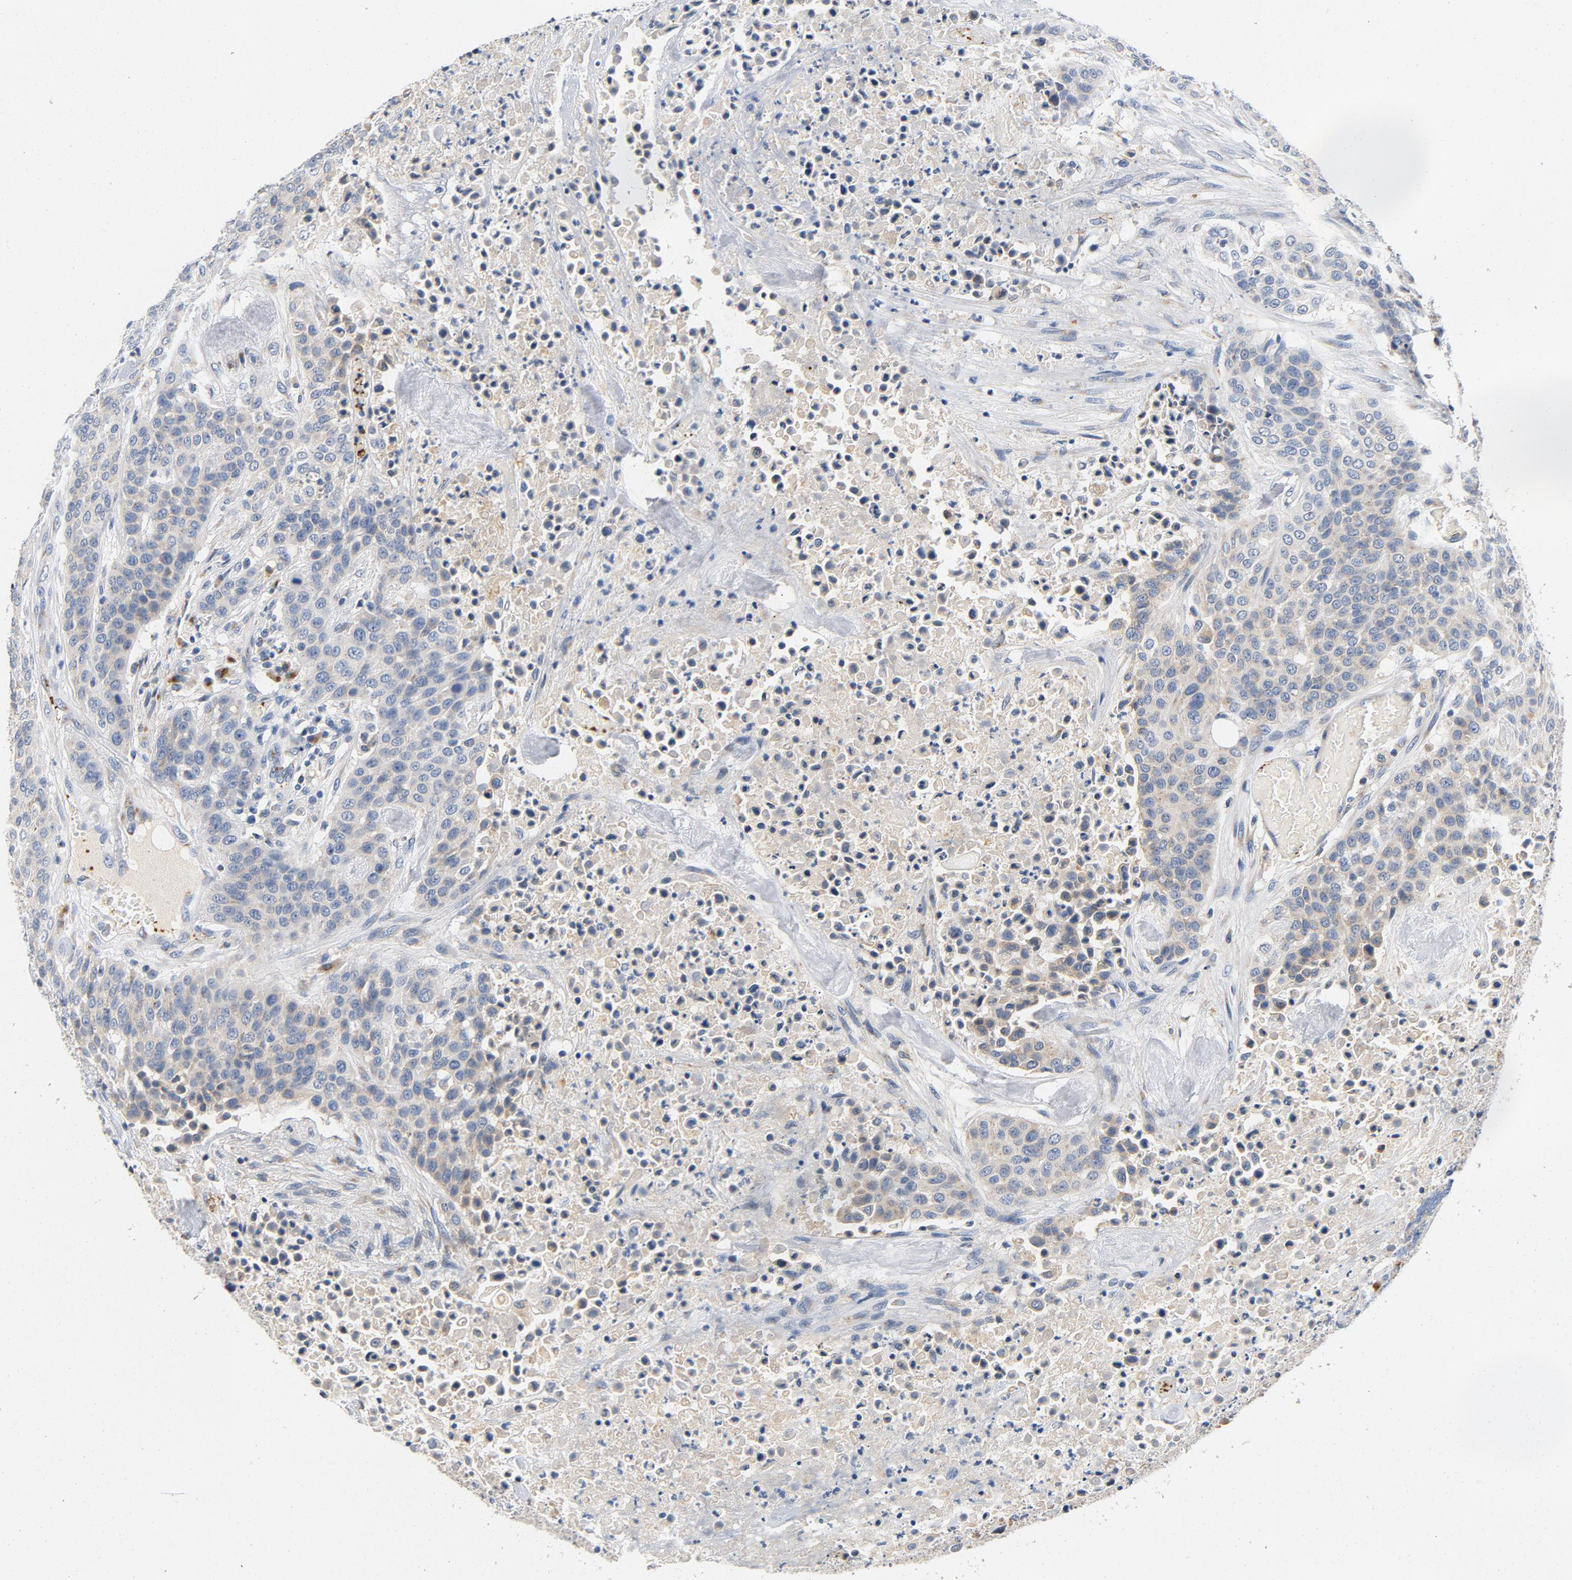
{"staining": {"intensity": "negative", "quantity": "none", "location": "none"}, "tissue": "urothelial cancer", "cell_type": "Tumor cells", "image_type": "cancer", "snomed": [{"axis": "morphology", "description": "Urothelial carcinoma, High grade"}, {"axis": "topography", "description": "Urinary bladder"}], "caption": "Human urothelial cancer stained for a protein using IHC reveals no positivity in tumor cells.", "gene": "LMAN2", "patient": {"sex": "male", "age": 74}}